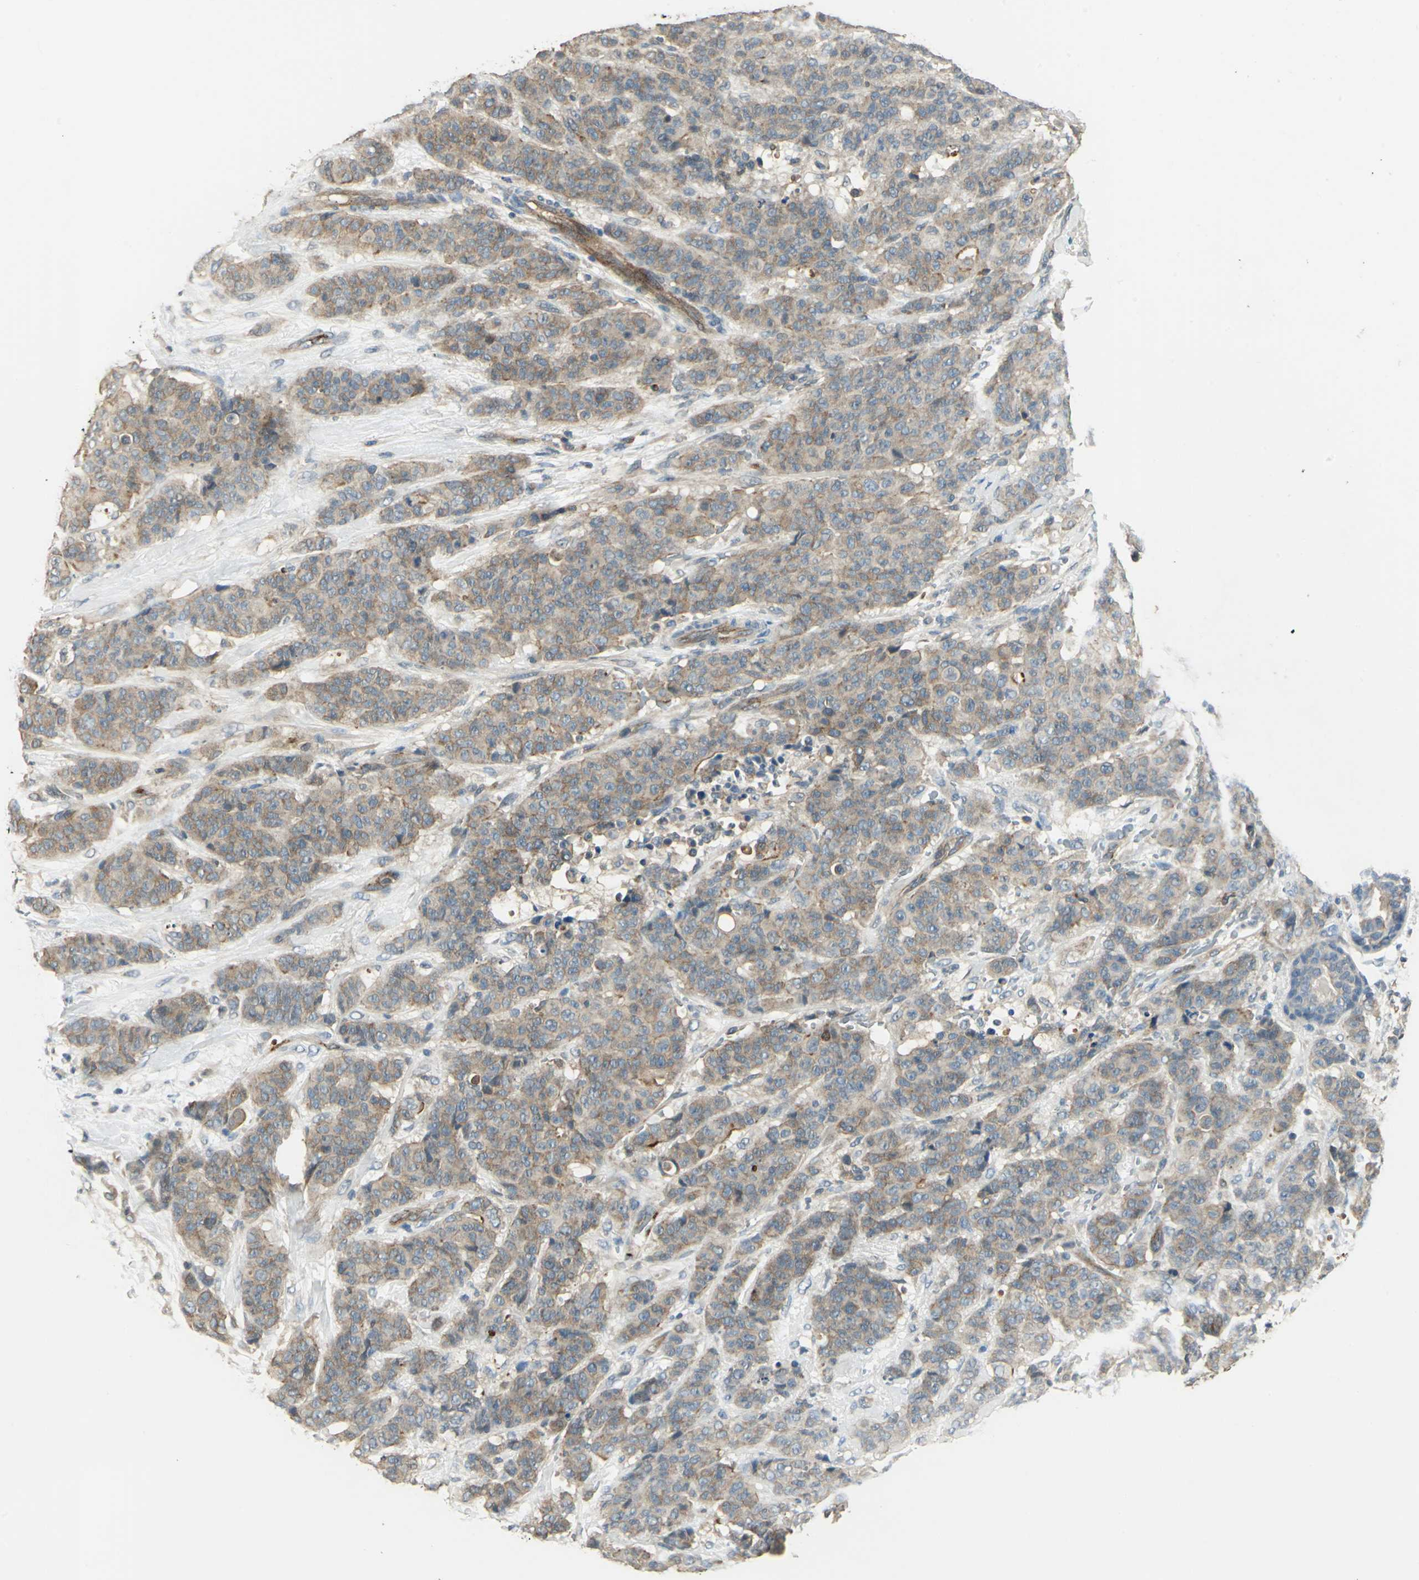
{"staining": {"intensity": "moderate", "quantity": ">75%", "location": "cytoplasmic/membranous"}, "tissue": "breast cancer", "cell_type": "Tumor cells", "image_type": "cancer", "snomed": [{"axis": "morphology", "description": "Duct carcinoma"}, {"axis": "topography", "description": "Breast"}], "caption": "Moderate cytoplasmic/membranous staining is appreciated in about >75% of tumor cells in intraductal carcinoma (breast). (DAB IHC, brown staining for protein, blue staining for nuclei).", "gene": "RAPGEF1", "patient": {"sex": "female", "age": 40}}